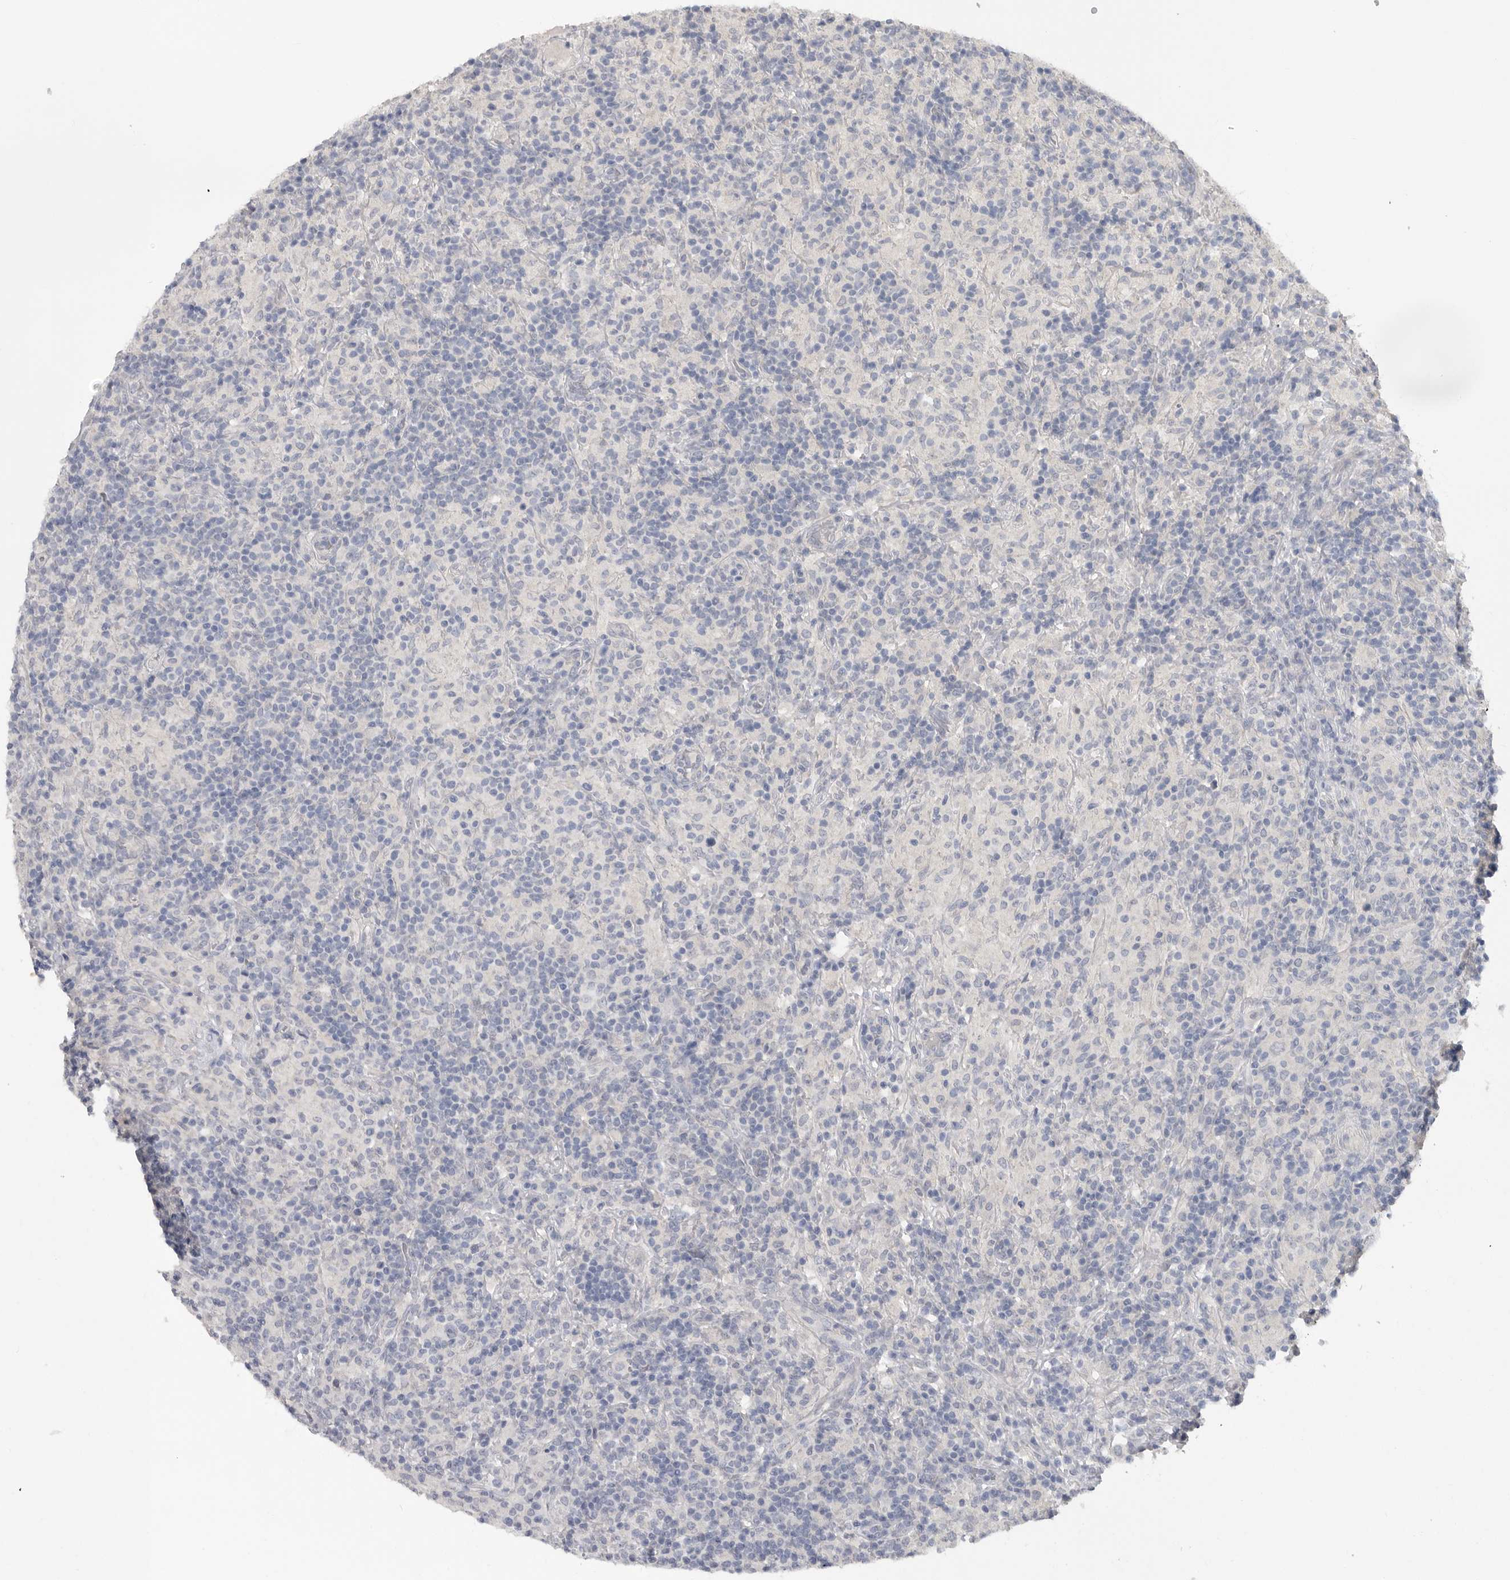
{"staining": {"intensity": "negative", "quantity": "none", "location": "none"}, "tissue": "lymphoma", "cell_type": "Tumor cells", "image_type": "cancer", "snomed": [{"axis": "morphology", "description": "Hodgkin's disease, NOS"}, {"axis": "topography", "description": "Lymph node"}], "caption": "This is an immunohistochemistry (IHC) image of human Hodgkin's disease. There is no positivity in tumor cells.", "gene": "REG4", "patient": {"sex": "male", "age": 70}}